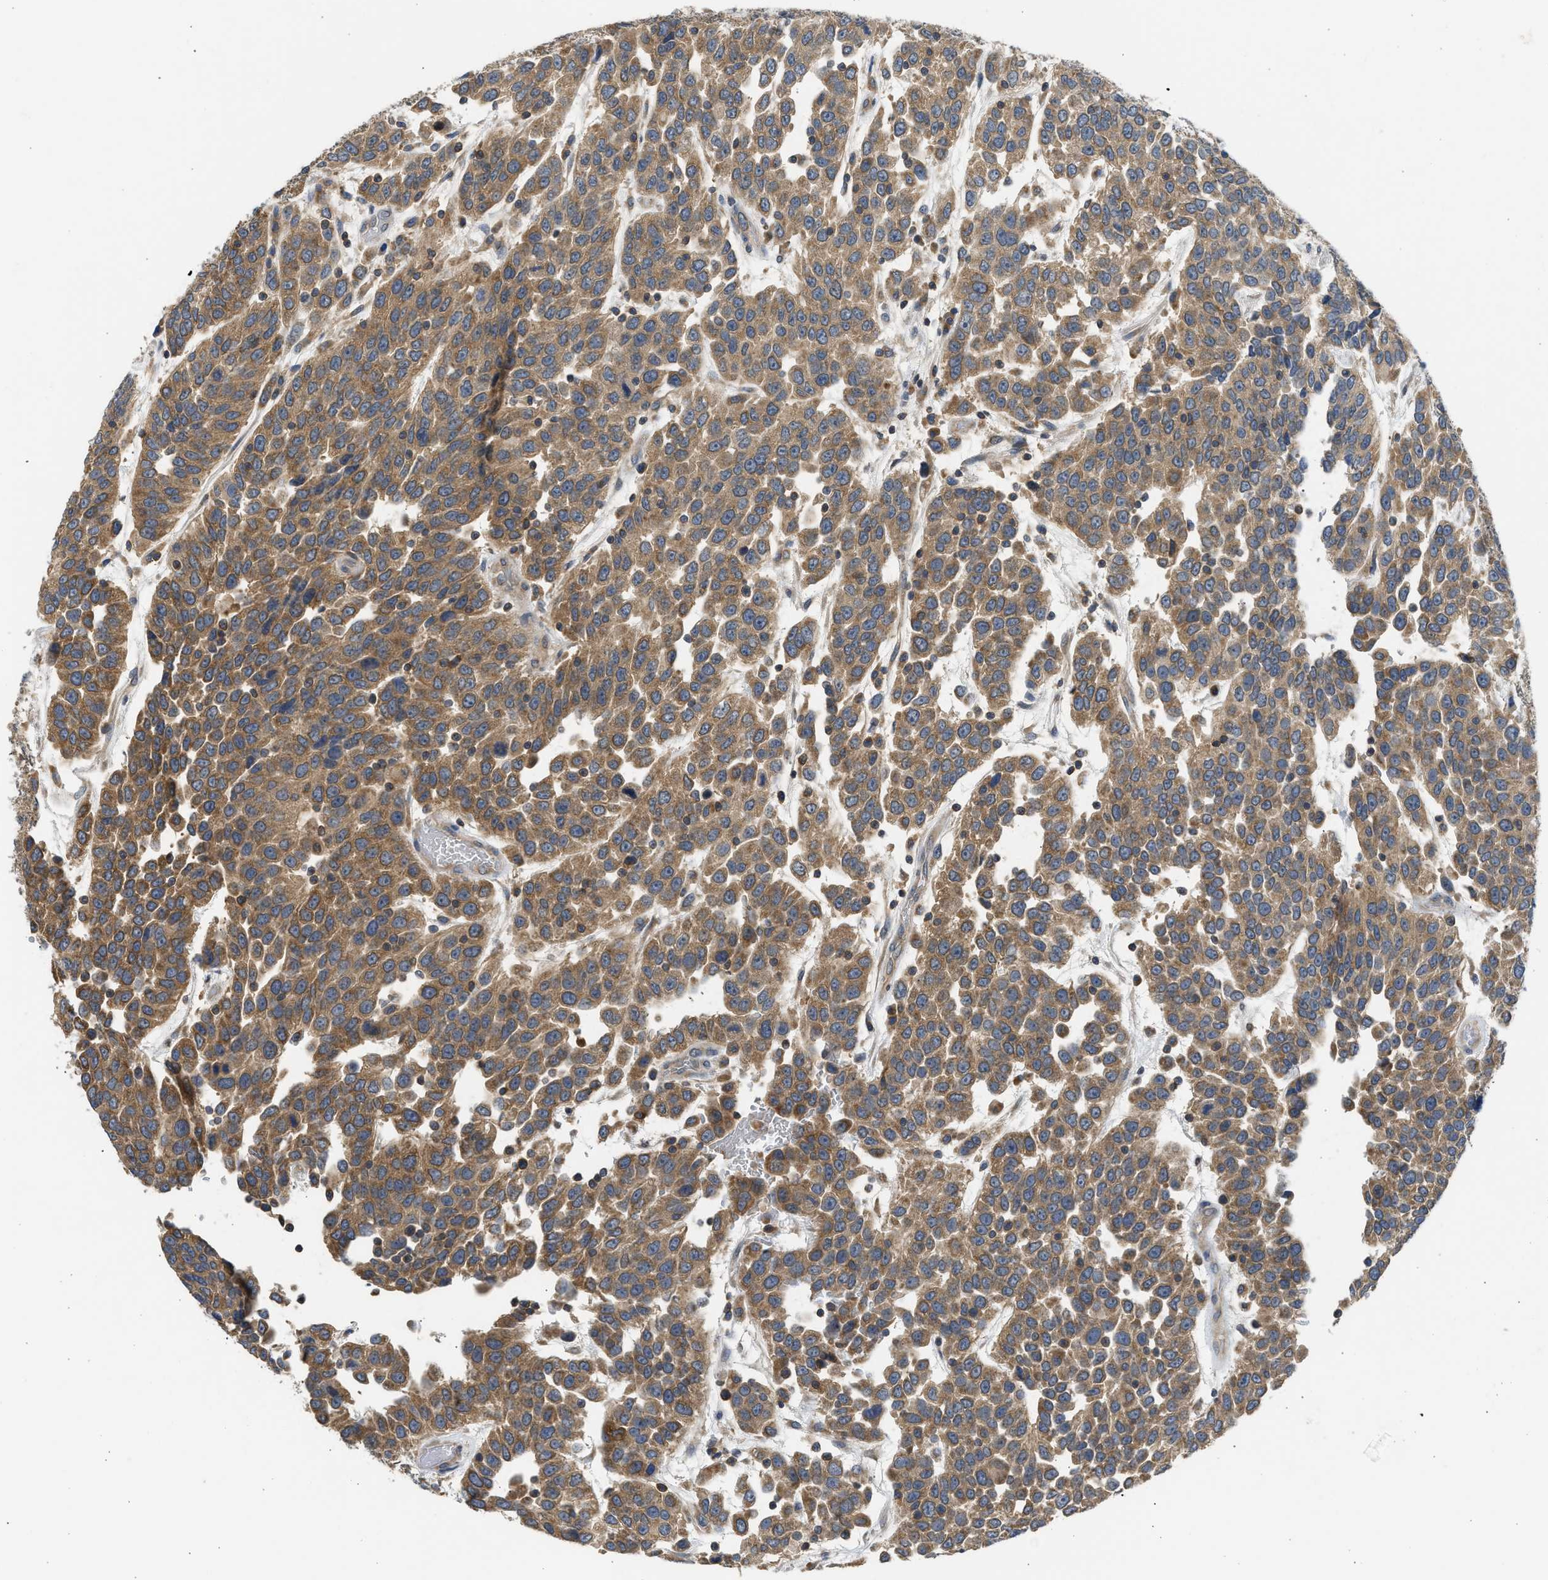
{"staining": {"intensity": "moderate", "quantity": ">75%", "location": "cytoplasmic/membranous"}, "tissue": "urothelial cancer", "cell_type": "Tumor cells", "image_type": "cancer", "snomed": [{"axis": "morphology", "description": "Urothelial carcinoma, High grade"}, {"axis": "topography", "description": "Urinary bladder"}], "caption": "Immunohistochemistry (IHC) (DAB) staining of human urothelial cancer displays moderate cytoplasmic/membranous protein expression in approximately >75% of tumor cells.", "gene": "CYP1A1", "patient": {"sex": "female", "age": 80}}